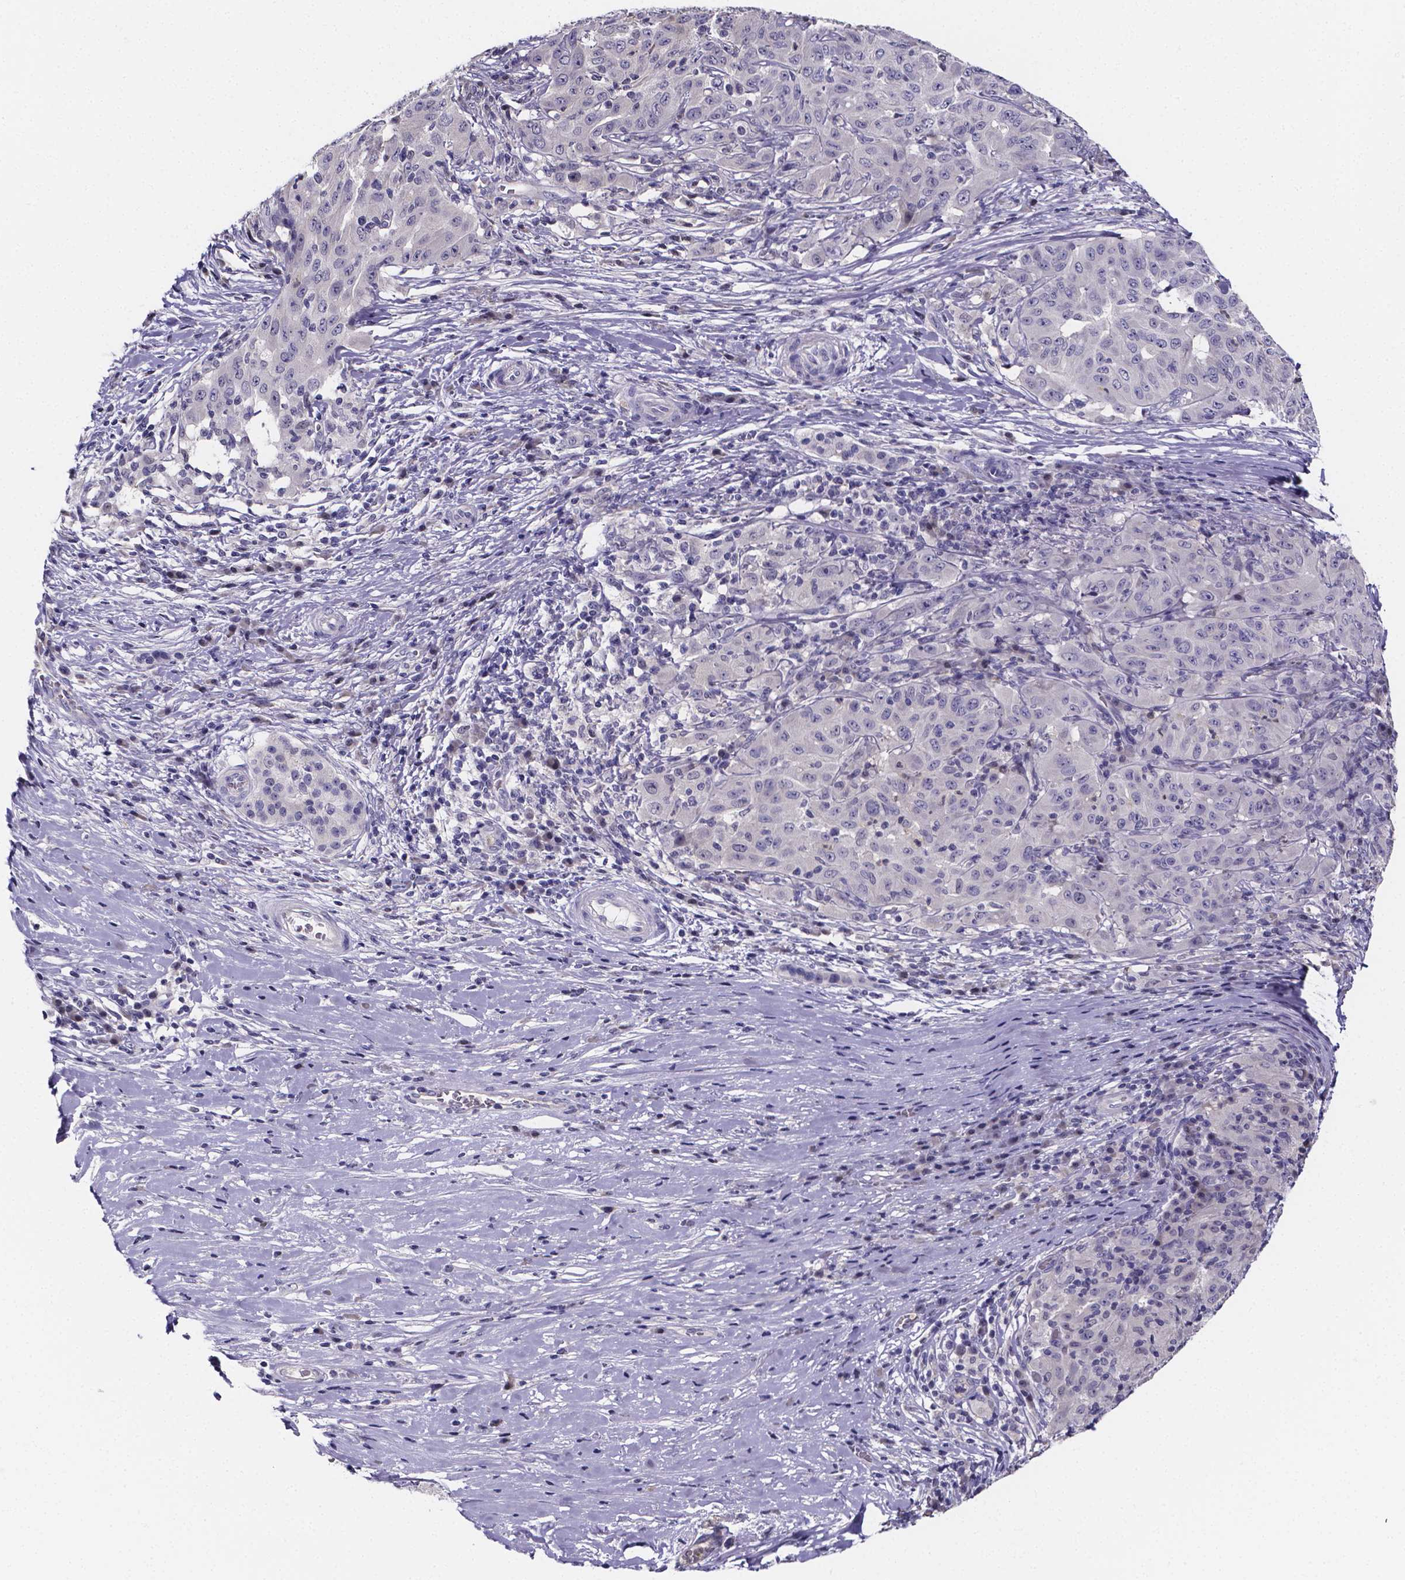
{"staining": {"intensity": "negative", "quantity": "none", "location": "none"}, "tissue": "pancreatic cancer", "cell_type": "Tumor cells", "image_type": "cancer", "snomed": [{"axis": "morphology", "description": "Adenocarcinoma, NOS"}, {"axis": "topography", "description": "Pancreas"}], "caption": "The histopathology image exhibits no significant staining in tumor cells of pancreatic cancer (adenocarcinoma). The staining is performed using DAB (3,3'-diaminobenzidine) brown chromogen with nuclei counter-stained in using hematoxylin.", "gene": "IZUMO1", "patient": {"sex": "male", "age": 63}}